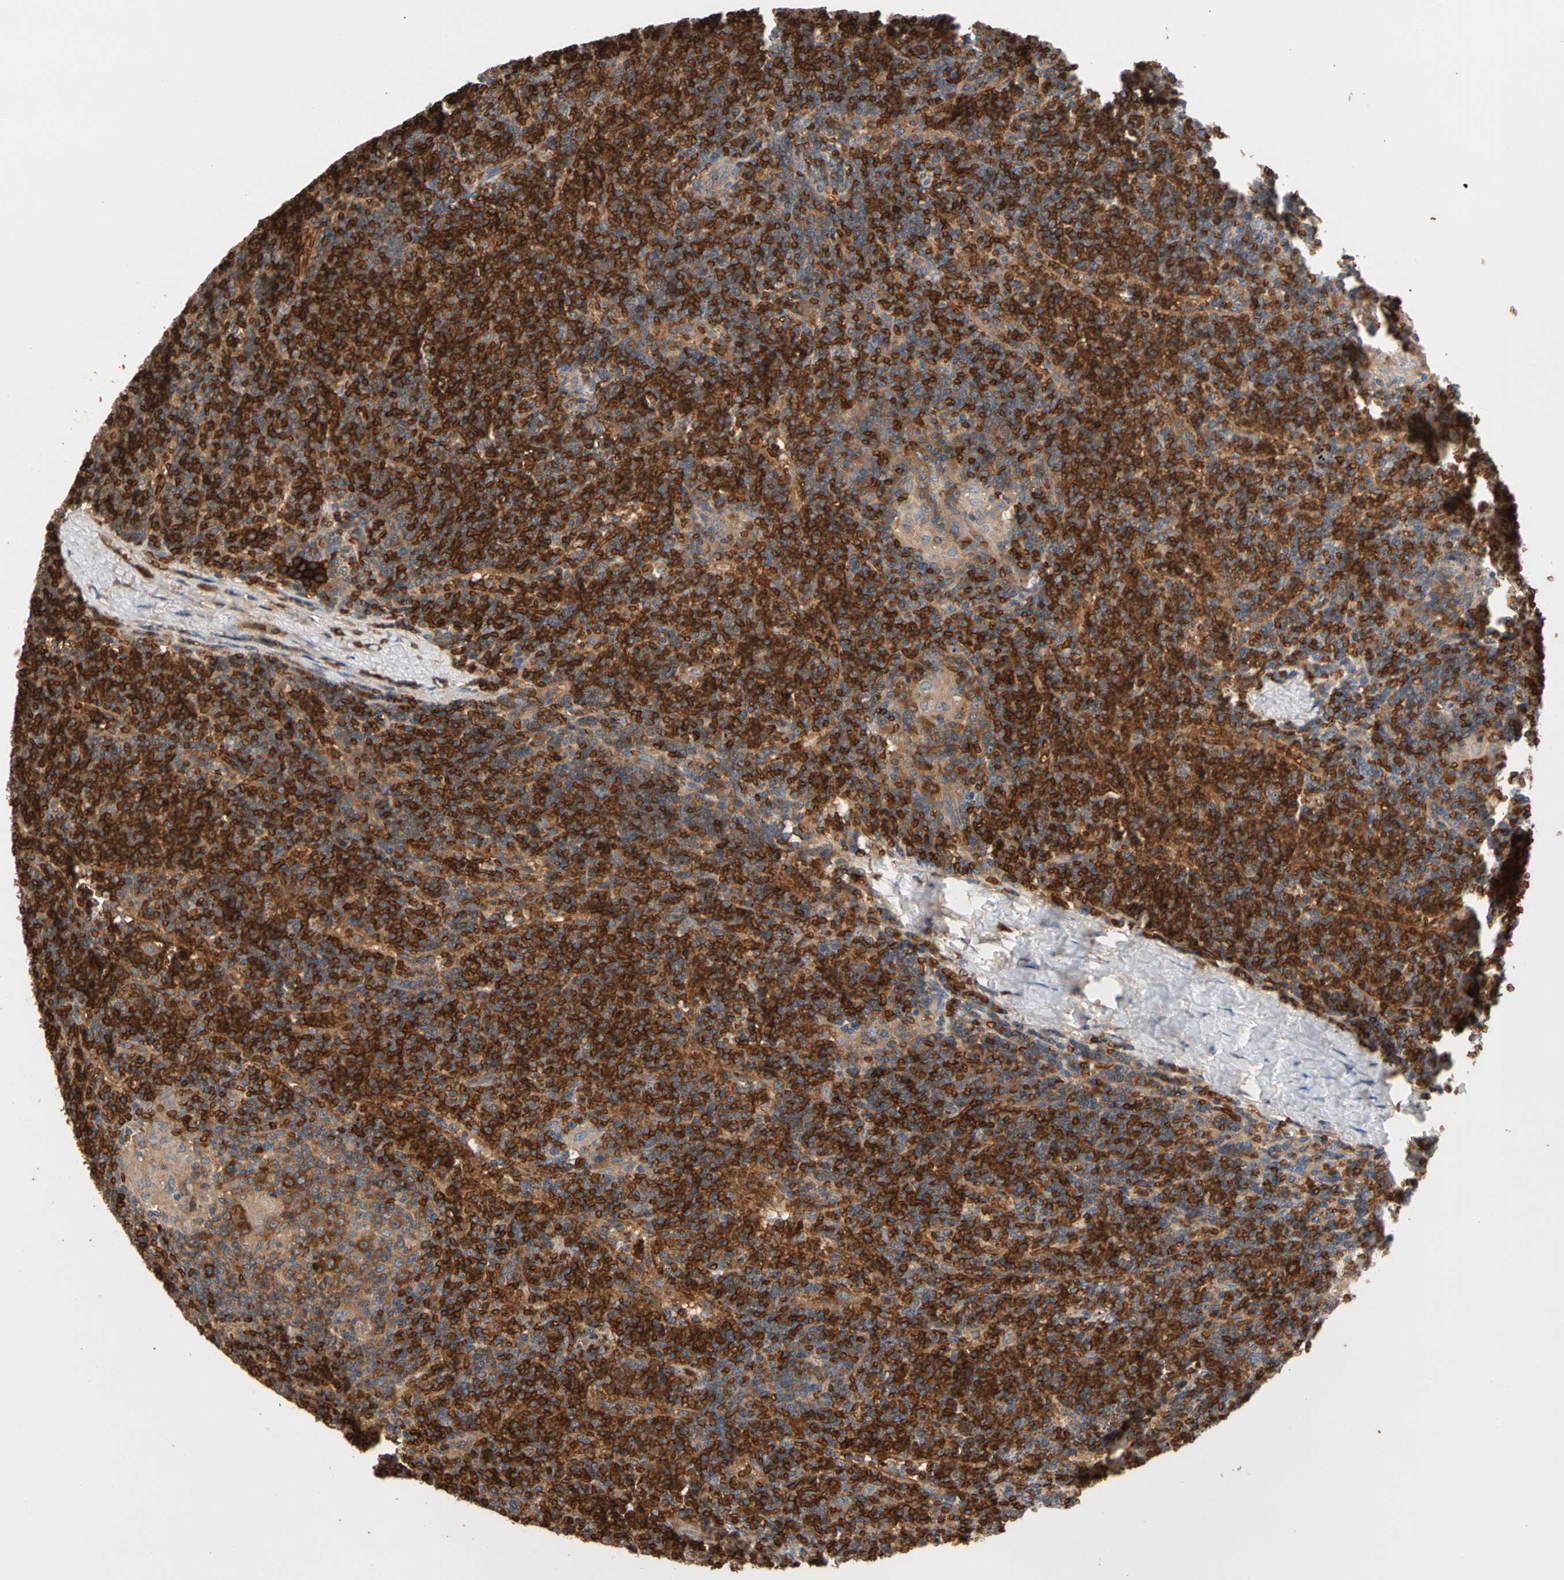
{"staining": {"intensity": "strong", "quantity": "25%-75%", "location": "cytoplasmic/membranous"}, "tissue": "lymphoma", "cell_type": "Tumor cells", "image_type": "cancer", "snomed": [{"axis": "morphology", "description": "Malignant lymphoma, non-Hodgkin's type, Low grade"}, {"axis": "topography", "description": "Spleen"}], "caption": "Brown immunohistochemical staining in human low-grade malignant lymphoma, non-Hodgkin's type demonstrates strong cytoplasmic/membranous staining in approximately 25%-75% of tumor cells. The staining was performed using DAB (3,3'-diaminobenzidine), with brown indicating positive protein expression. Nuclei are stained blue with hematoxylin.", "gene": "RIOK2", "patient": {"sex": "female", "age": 19}}